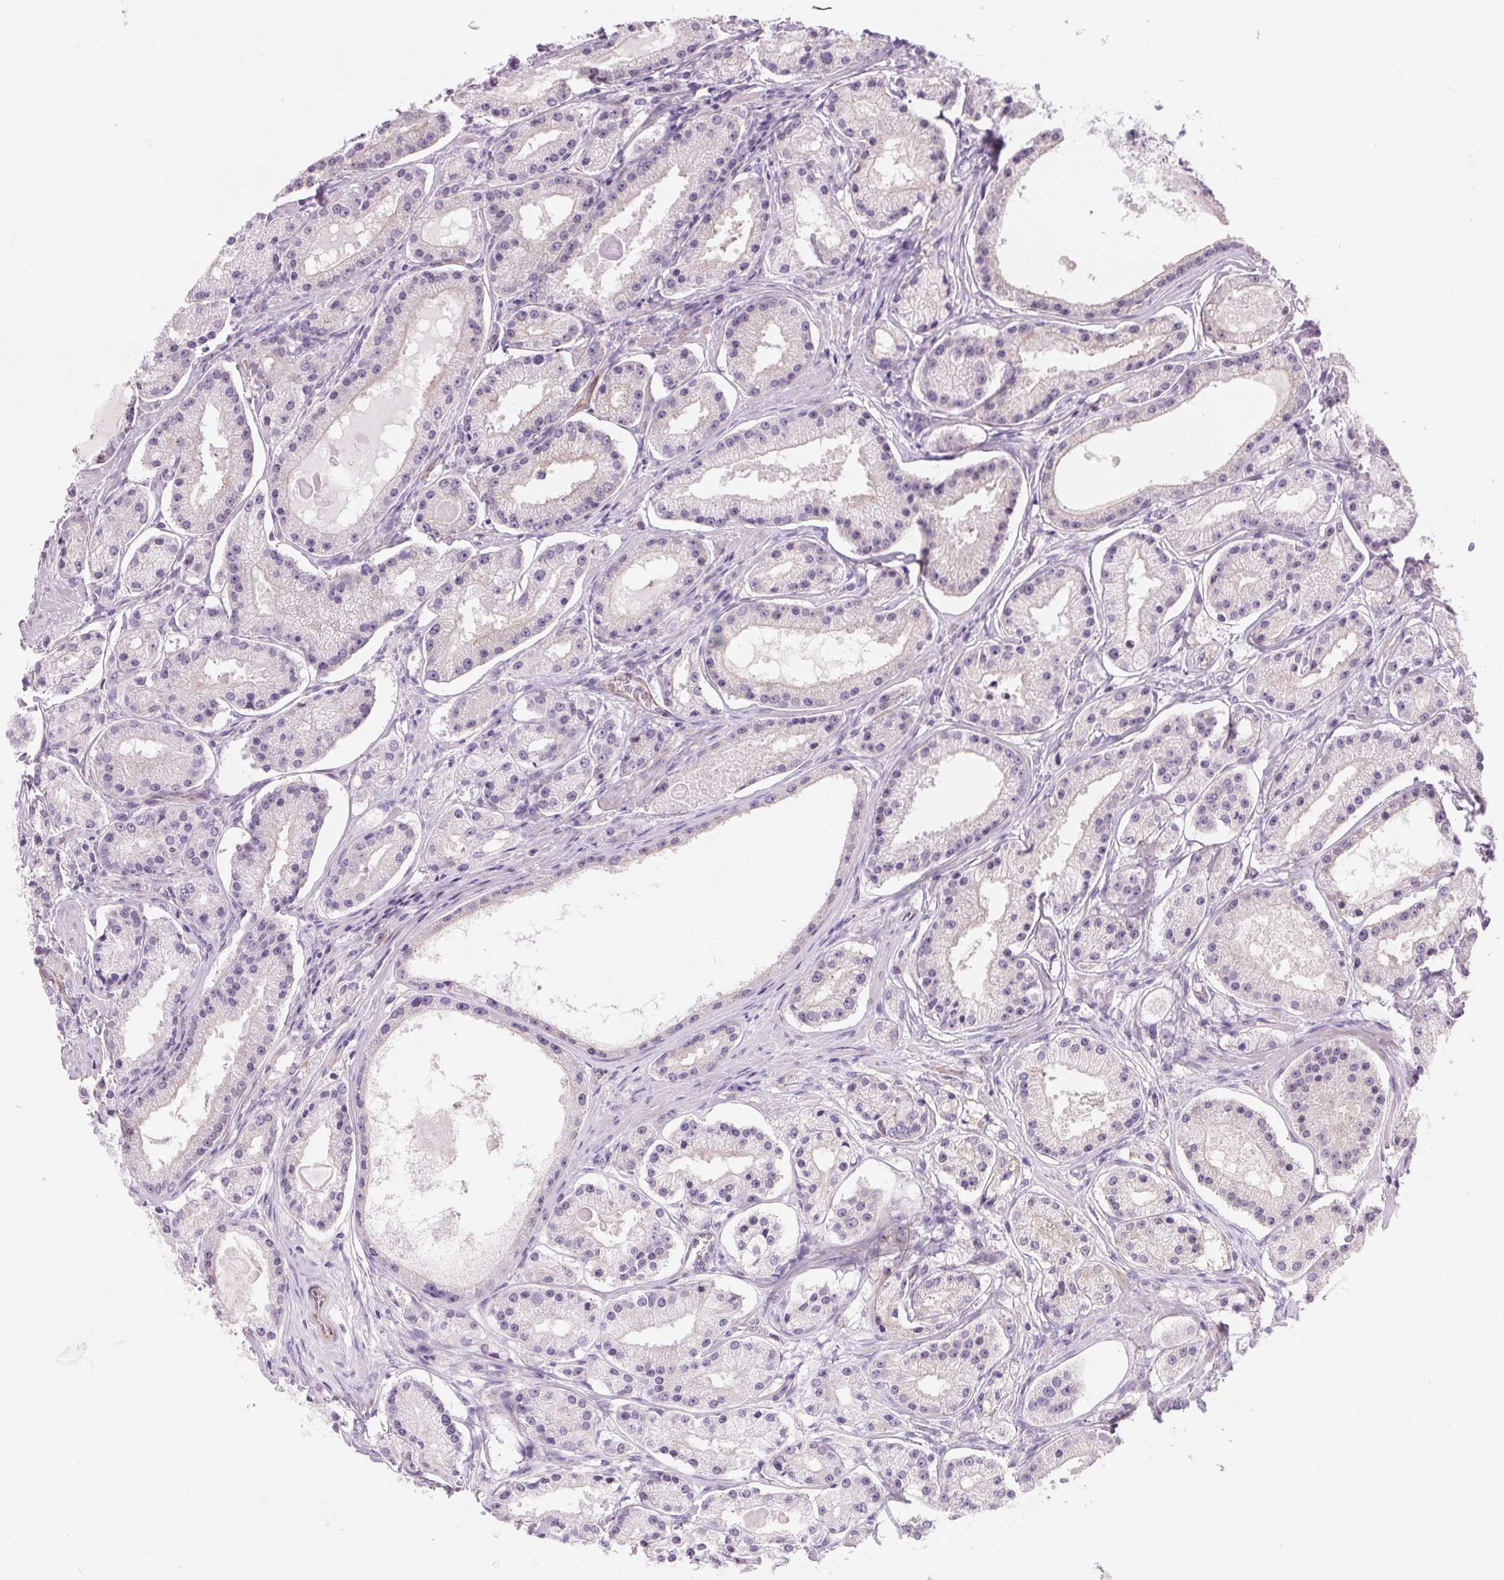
{"staining": {"intensity": "negative", "quantity": "none", "location": "none"}, "tissue": "prostate cancer", "cell_type": "Tumor cells", "image_type": "cancer", "snomed": [{"axis": "morphology", "description": "Adenocarcinoma, Low grade"}, {"axis": "topography", "description": "Prostate"}], "caption": "Immunohistochemical staining of human prostate cancer (adenocarcinoma (low-grade)) exhibits no significant expression in tumor cells.", "gene": "DIXDC1", "patient": {"sex": "male", "age": 57}}